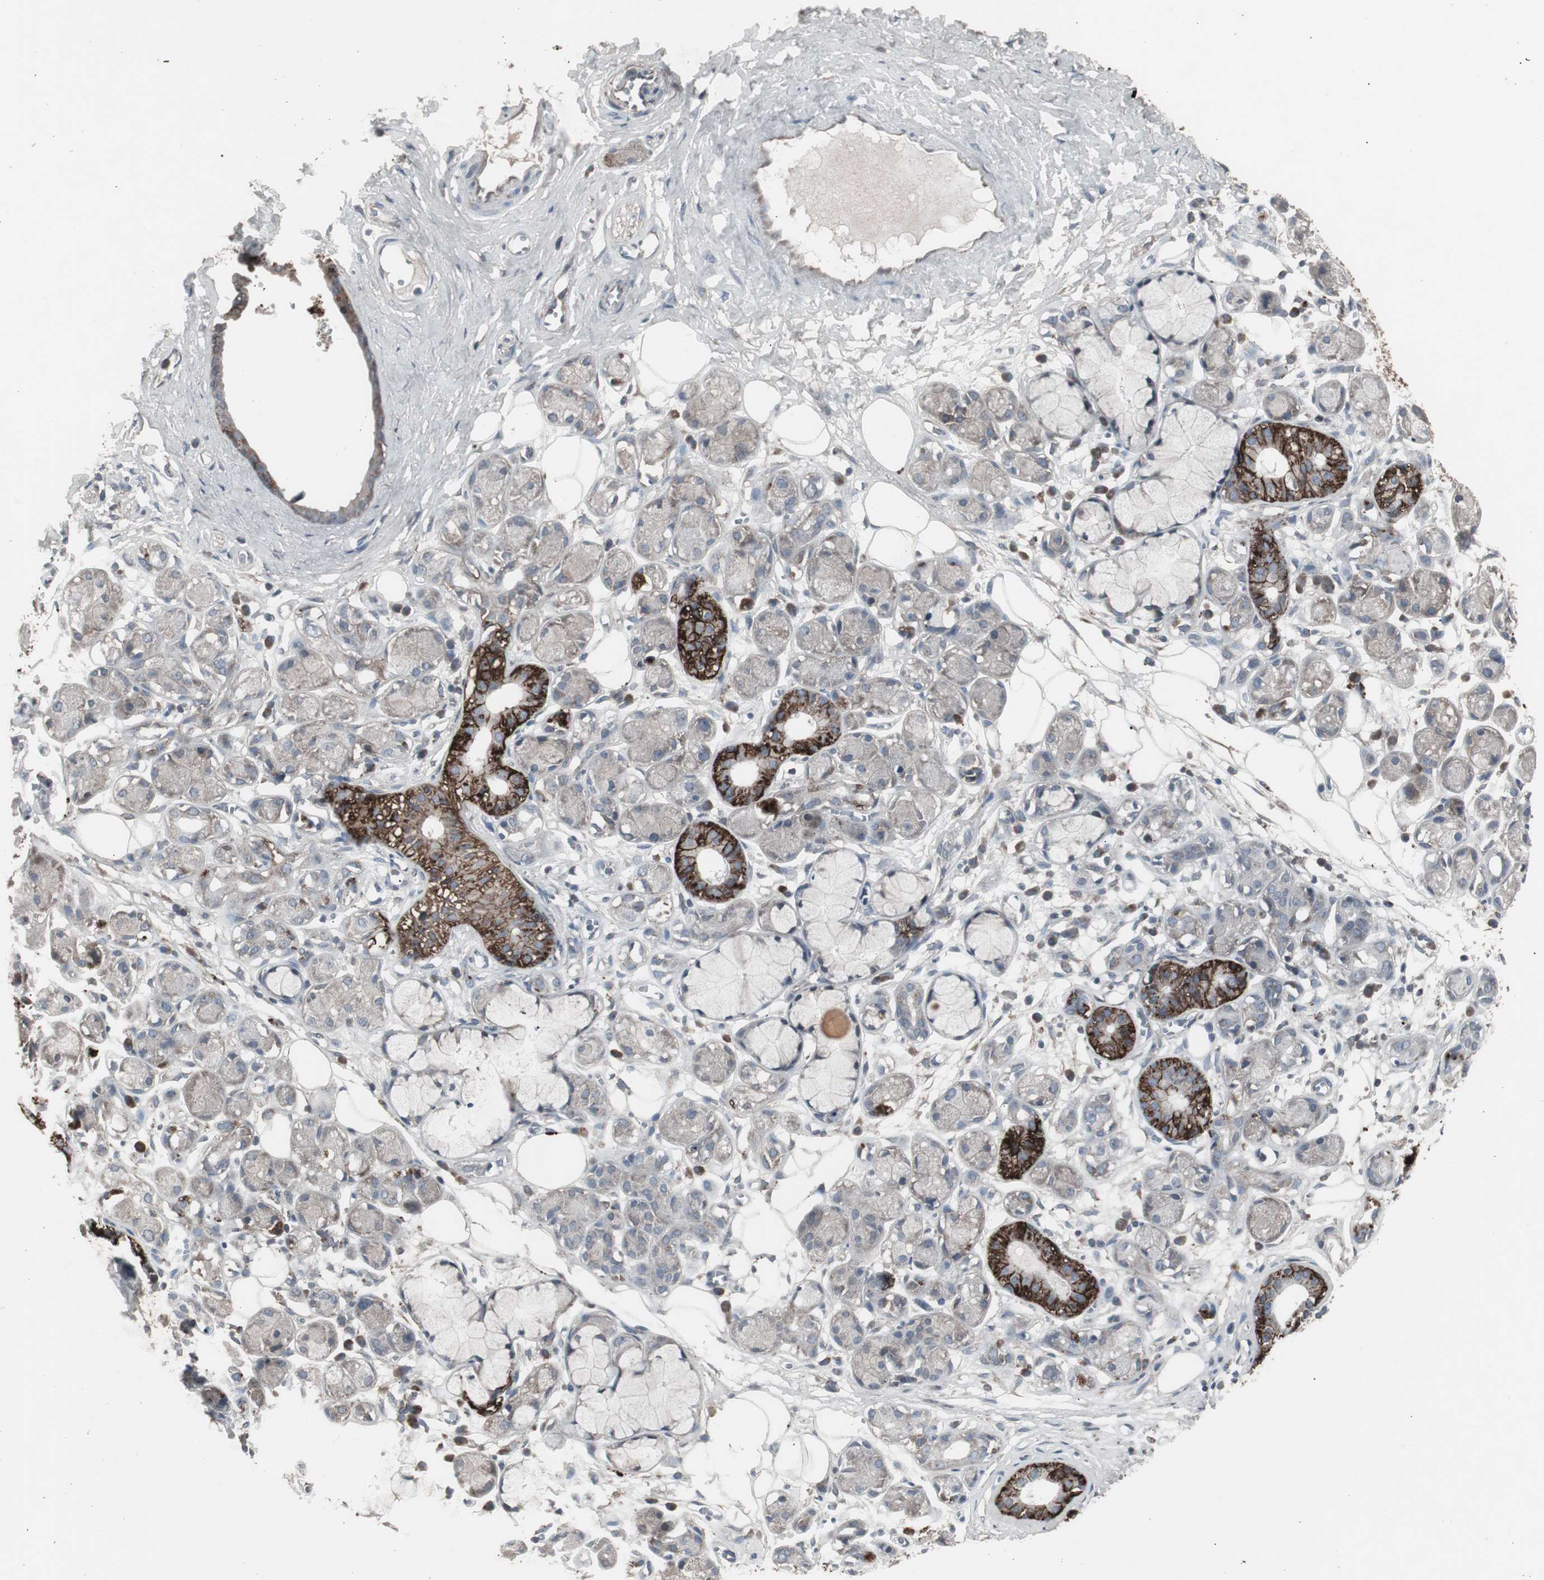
{"staining": {"intensity": "moderate", "quantity": ">75%", "location": "cytoplasmic/membranous"}, "tissue": "adipose tissue", "cell_type": "Adipocytes", "image_type": "normal", "snomed": [{"axis": "morphology", "description": "Normal tissue, NOS"}, {"axis": "morphology", "description": "Inflammation, NOS"}, {"axis": "topography", "description": "Vascular tissue"}, {"axis": "topography", "description": "Salivary gland"}], "caption": "DAB (3,3'-diaminobenzidine) immunohistochemical staining of benign adipose tissue displays moderate cytoplasmic/membranous protein positivity in about >75% of adipocytes.", "gene": "SSTR2", "patient": {"sex": "female", "age": 75}}